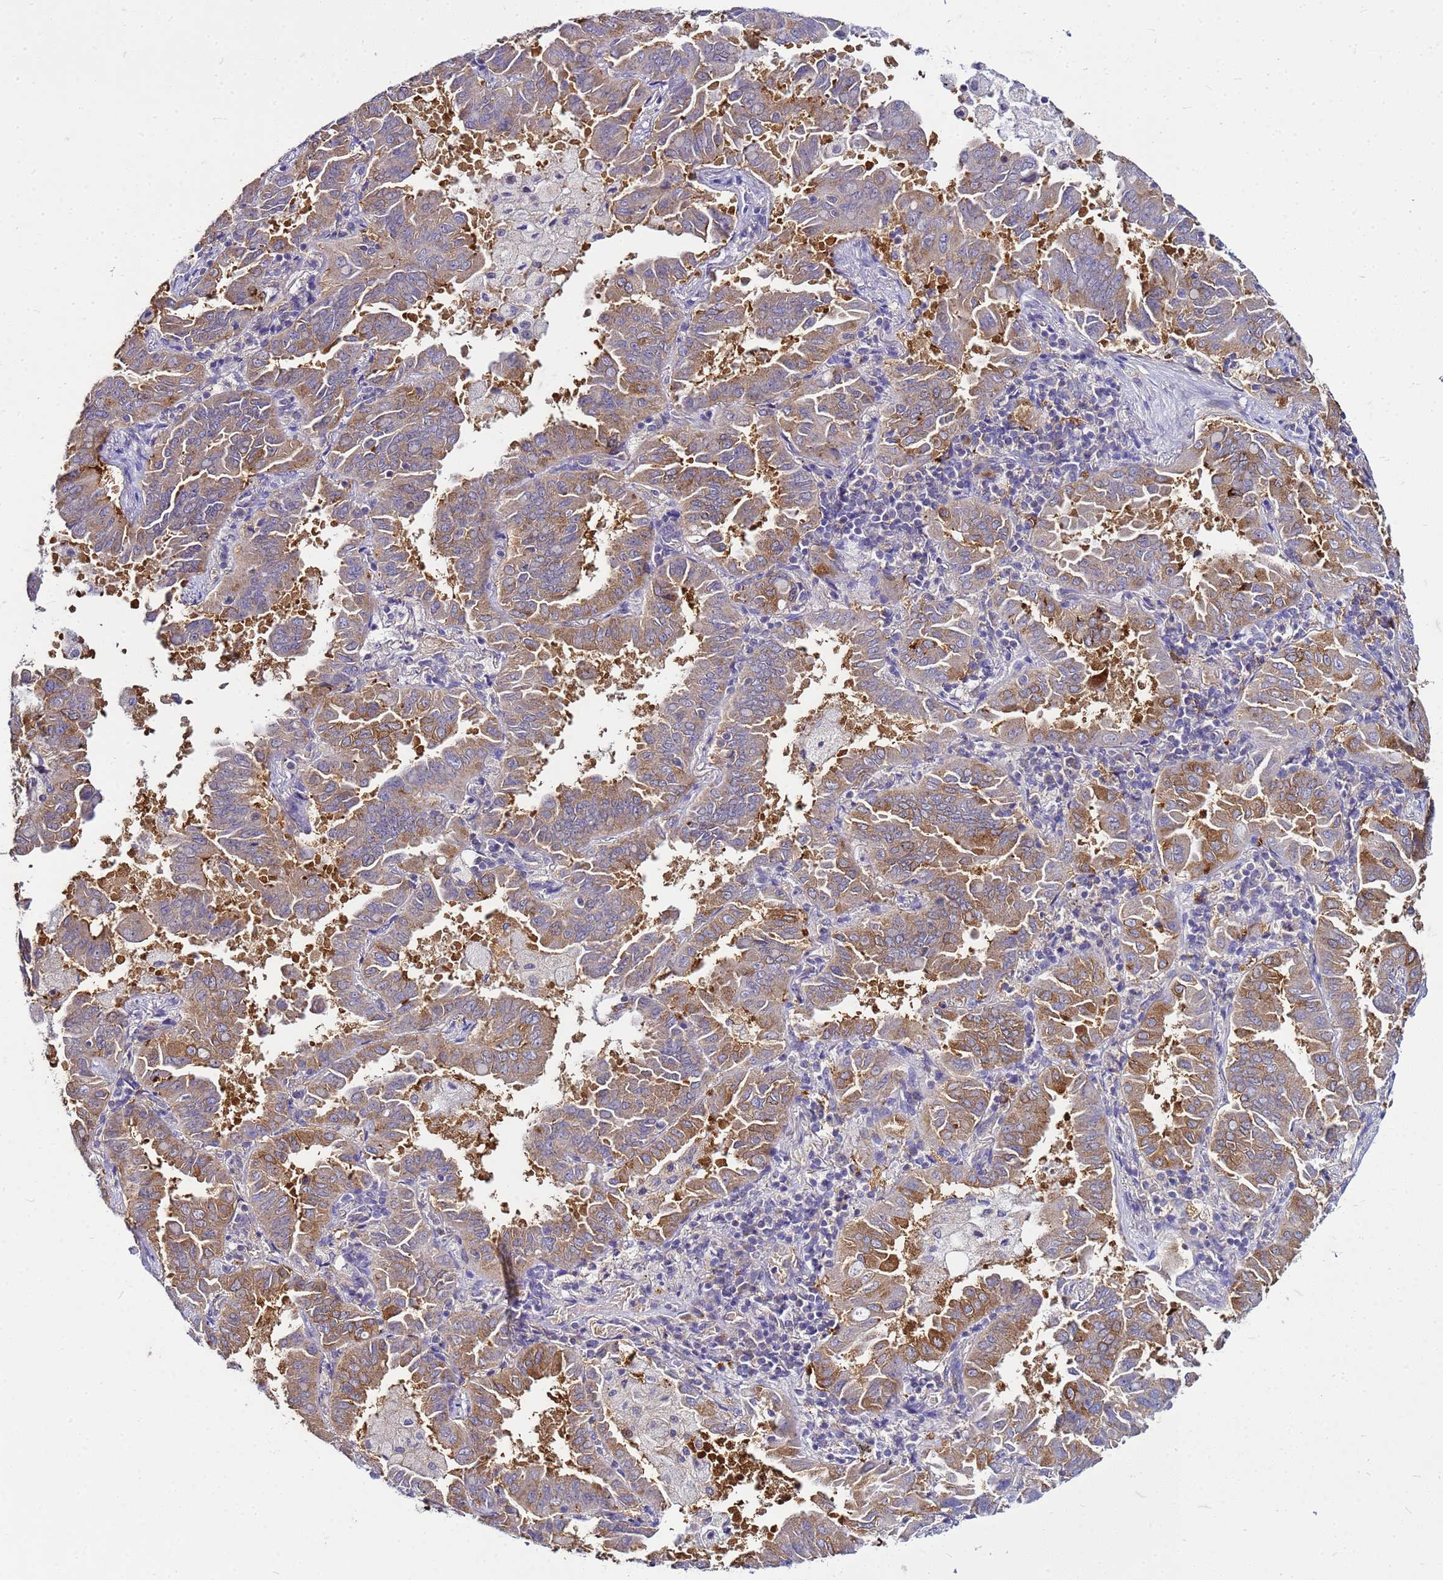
{"staining": {"intensity": "moderate", "quantity": ">75%", "location": "cytoplasmic/membranous"}, "tissue": "lung cancer", "cell_type": "Tumor cells", "image_type": "cancer", "snomed": [{"axis": "morphology", "description": "Adenocarcinoma, NOS"}, {"axis": "topography", "description": "Lung"}], "caption": "The immunohistochemical stain labels moderate cytoplasmic/membranous staining in tumor cells of lung adenocarcinoma tissue.", "gene": "PKD1", "patient": {"sex": "male", "age": 64}}